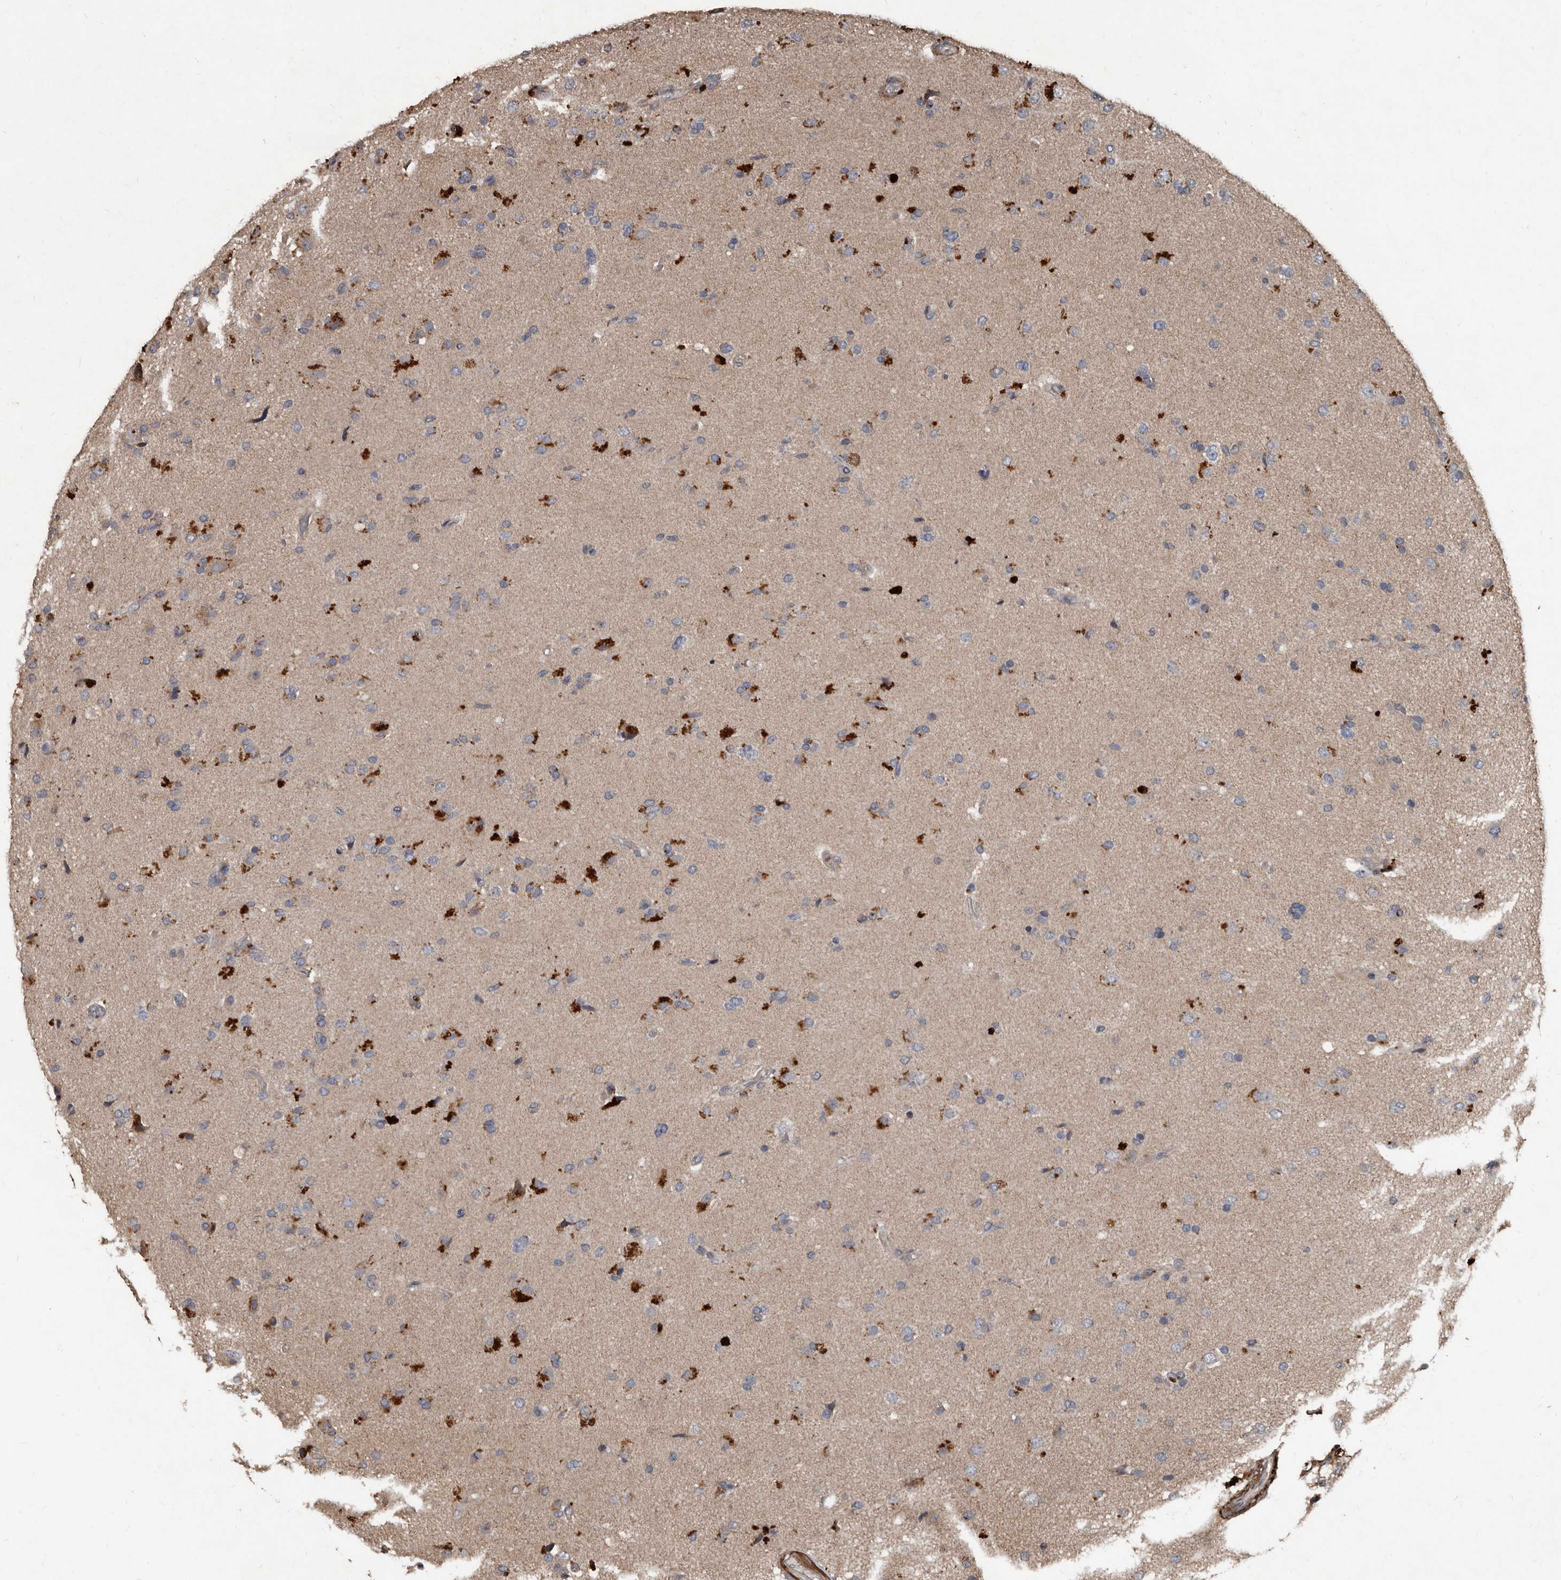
{"staining": {"intensity": "negative", "quantity": "none", "location": "none"}, "tissue": "glioma", "cell_type": "Tumor cells", "image_type": "cancer", "snomed": [{"axis": "morphology", "description": "Glioma, malignant, High grade"}, {"axis": "topography", "description": "Brain"}], "caption": "Human glioma stained for a protein using immunohistochemistry (IHC) displays no positivity in tumor cells.", "gene": "GREB1", "patient": {"sex": "male", "age": 72}}